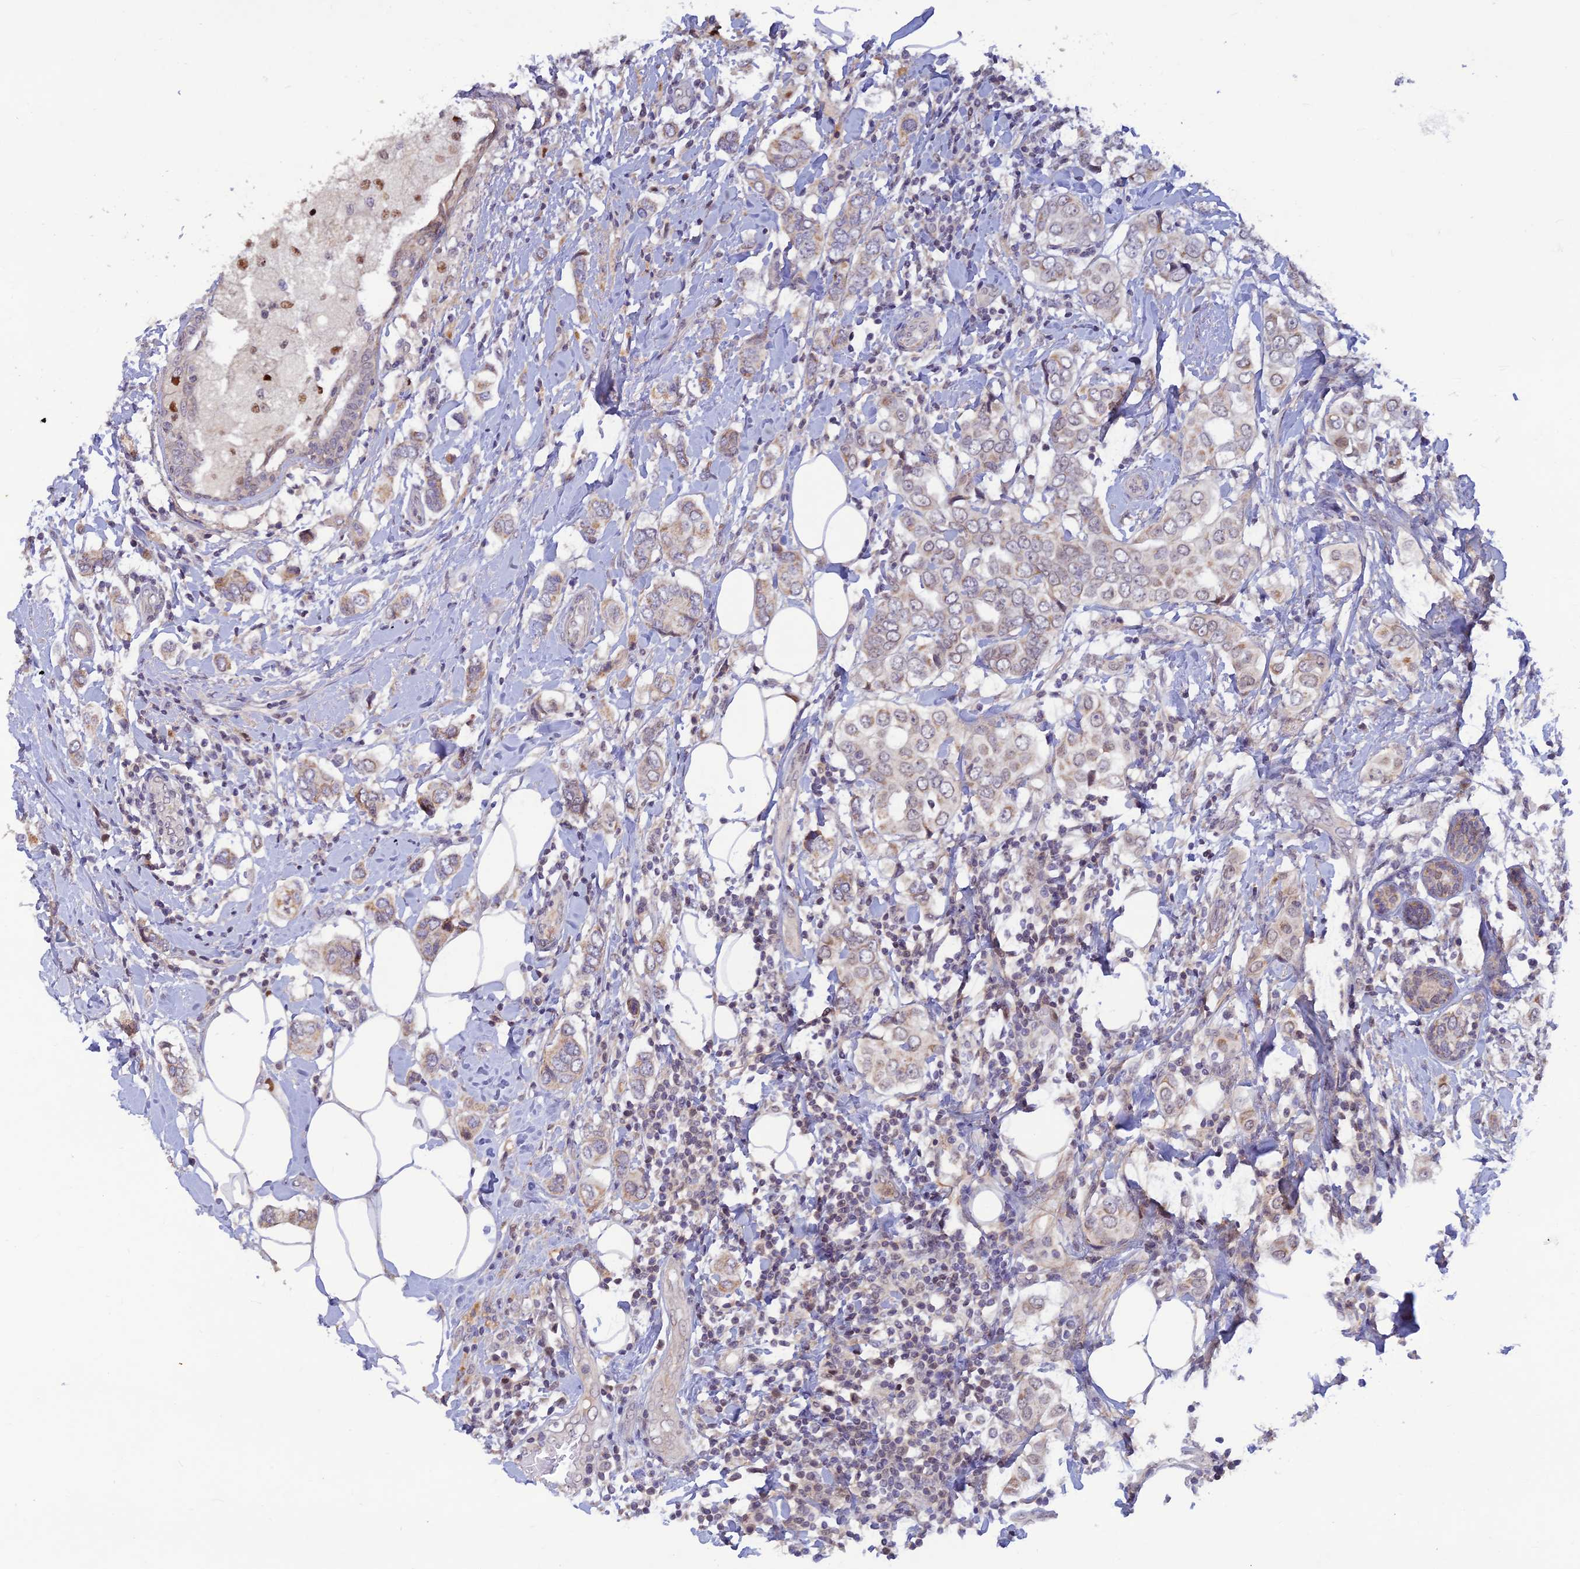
{"staining": {"intensity": "weak", "quantity": "25%-75%", "location": "cytoplasmic/membranous"}, "tissue": "breast cancer", "cell_type": "Tumor cells", "image_type": "cancer", "snomed": [{"axis": "morphology", "description": "Lobular carcinoma"}, {"axis": "topography", "description": "Breast"}], "caption": "This is an image of immunohistochemistry staining of lobular carcinoma (breast), which shows weak positivity in the cytoplasmic/membranous of tumor cells.", "gene": "FASTKD5", "patient": {"sex": "female", "age": 51}}